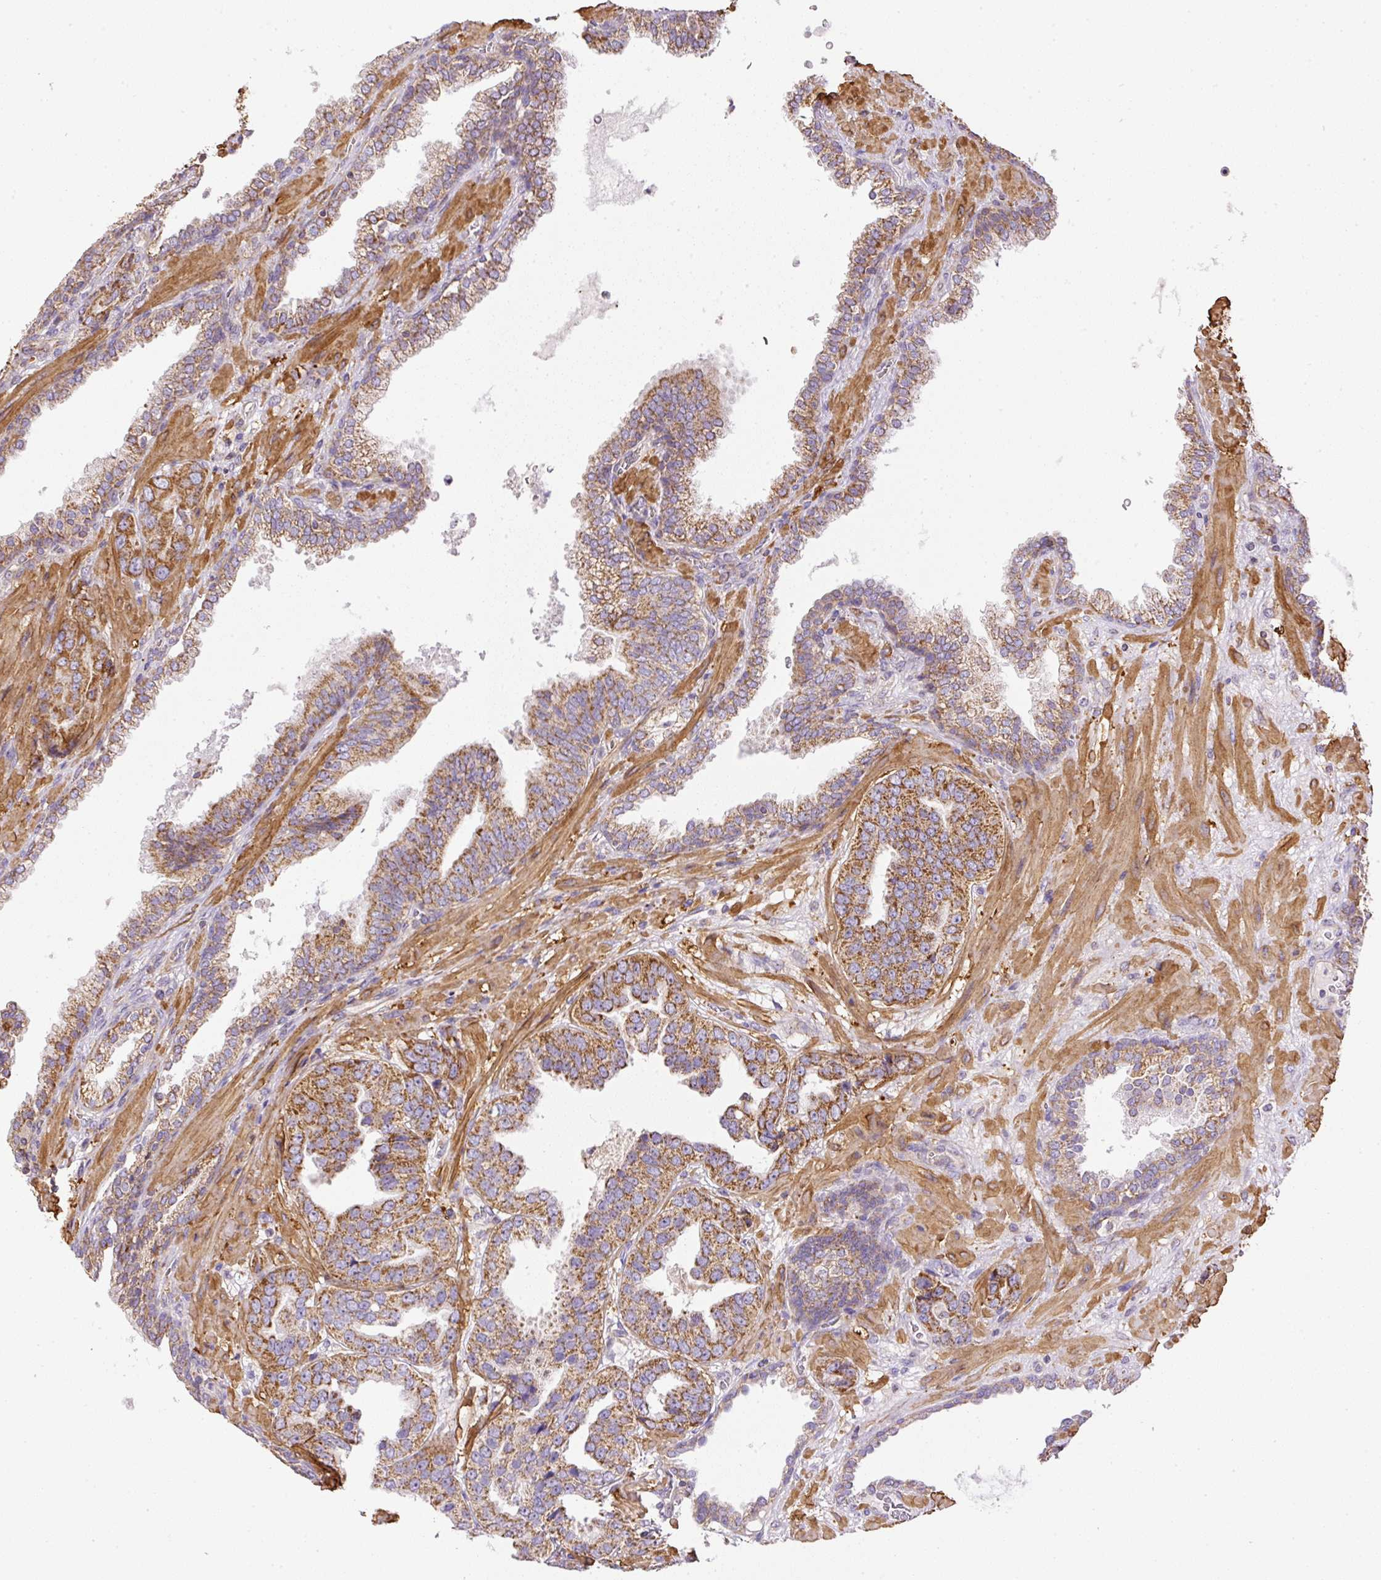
{"staining": {"intensity": "moderate", "quantity": ">75%", "location": "cytoplasmic/membranous"}, "tissue": "prostate cancer", "cell_type": "Tumor cells", "image_type": "cancer", "snomed": [{"axis": "morphology", "description": "Adenocarcinoma, High grade"}, {"axis": "topography", "description": "Prostate"}], "caption": "A micrograph showing moderate cytoplasmic/membranous expression in about >75% of tumor cells in prostate high-grade adenocarcinoma, as visualized by brown immunohistochemical staining.", "gene": "NDUFAF2", "patient": {"sex": "male", "age": 63}}